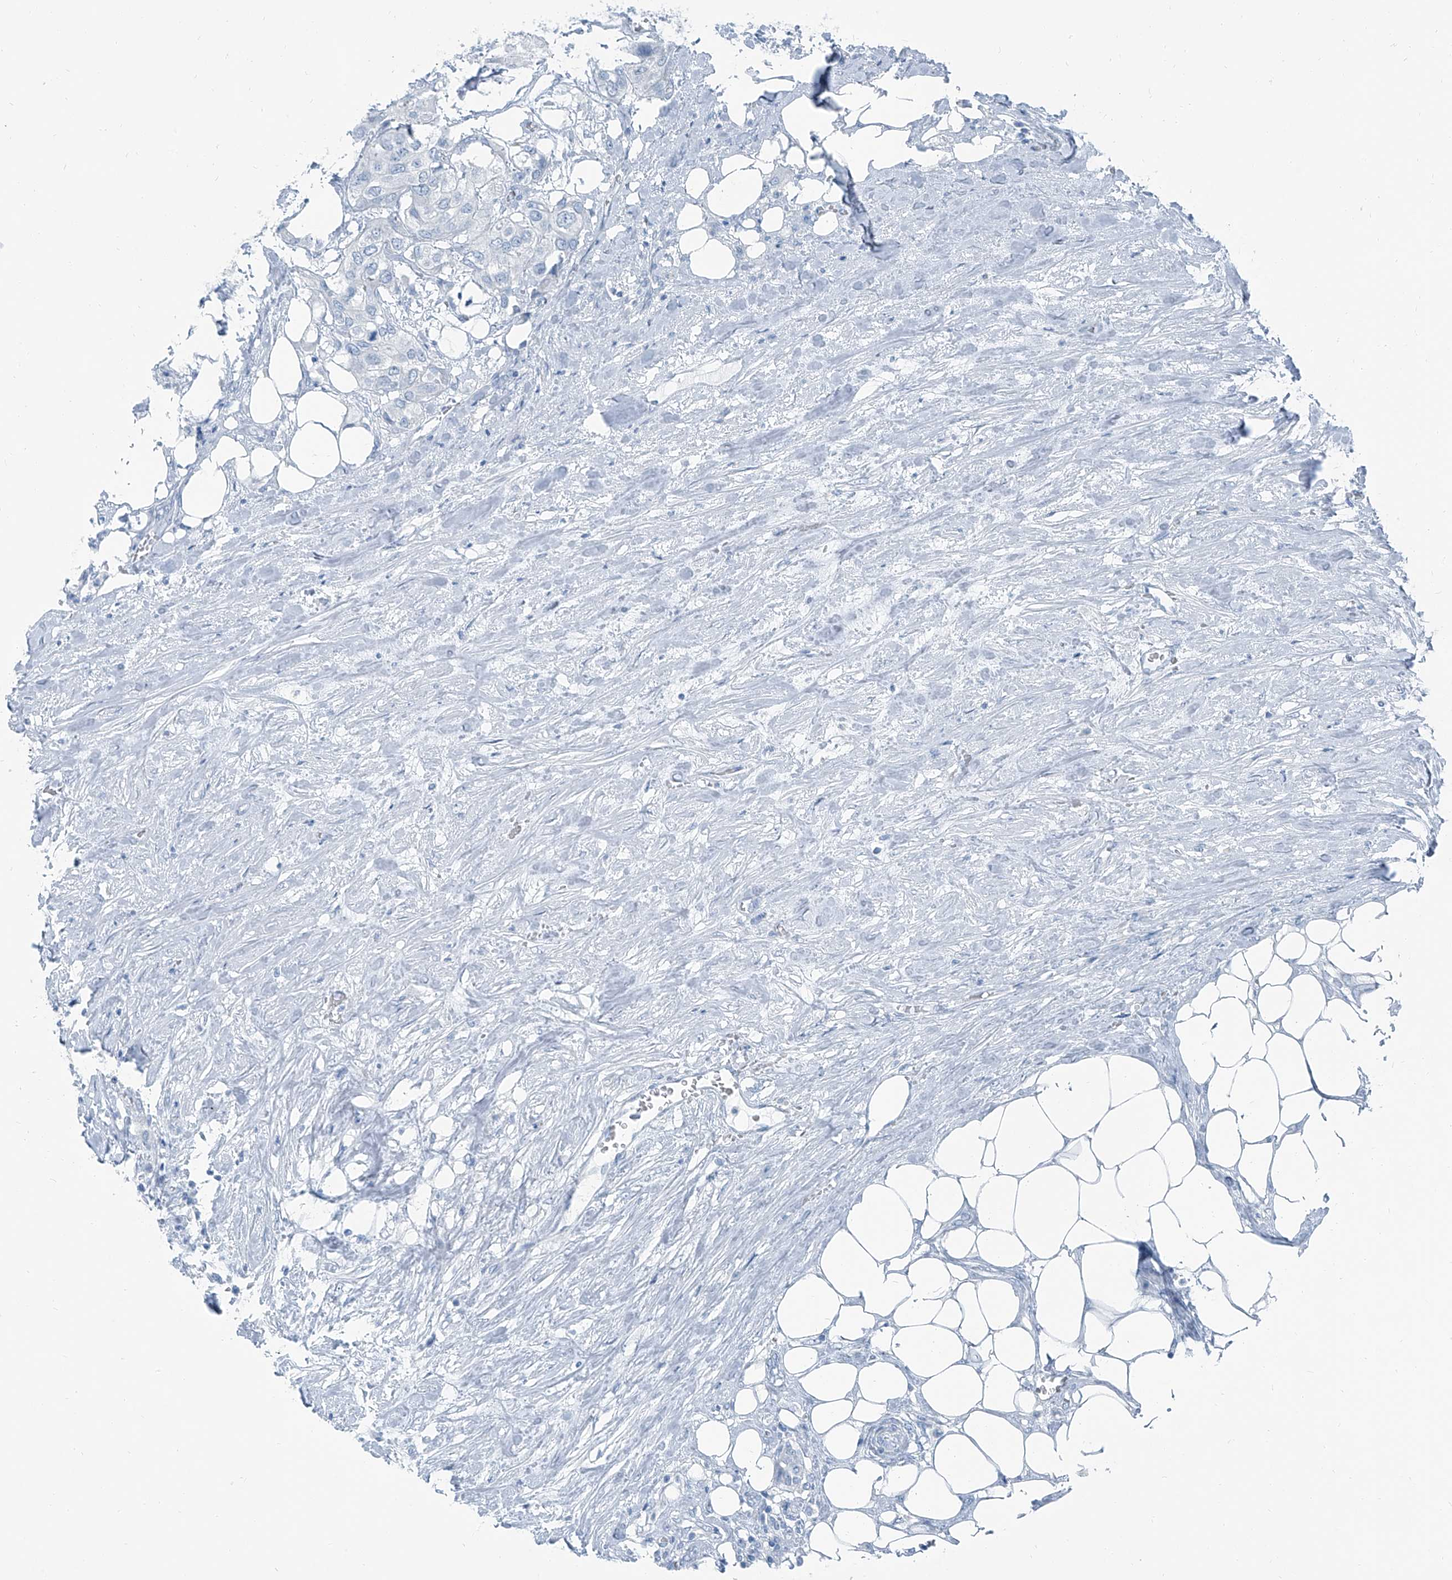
{"staining": {"intensity": "negative", "quantity": "none", "location": "none"}, "tissue": "urothelial cancer", "cell_type": "Tumor cells", "image_type": "cancer", "snomed": [{"axis": "morphology", "description": "Urothelial carcinoma, High grade"}, {"axis": "topography", "description": "Urinary bladder"}], "caption": "DAB (3,3'-diaminobenzidine) immunohistochemical staining of urothelial cancer displays no significant staining in tumor cells.", "gene": "RGN", "patient": {"sex": "male", "age": 64}}